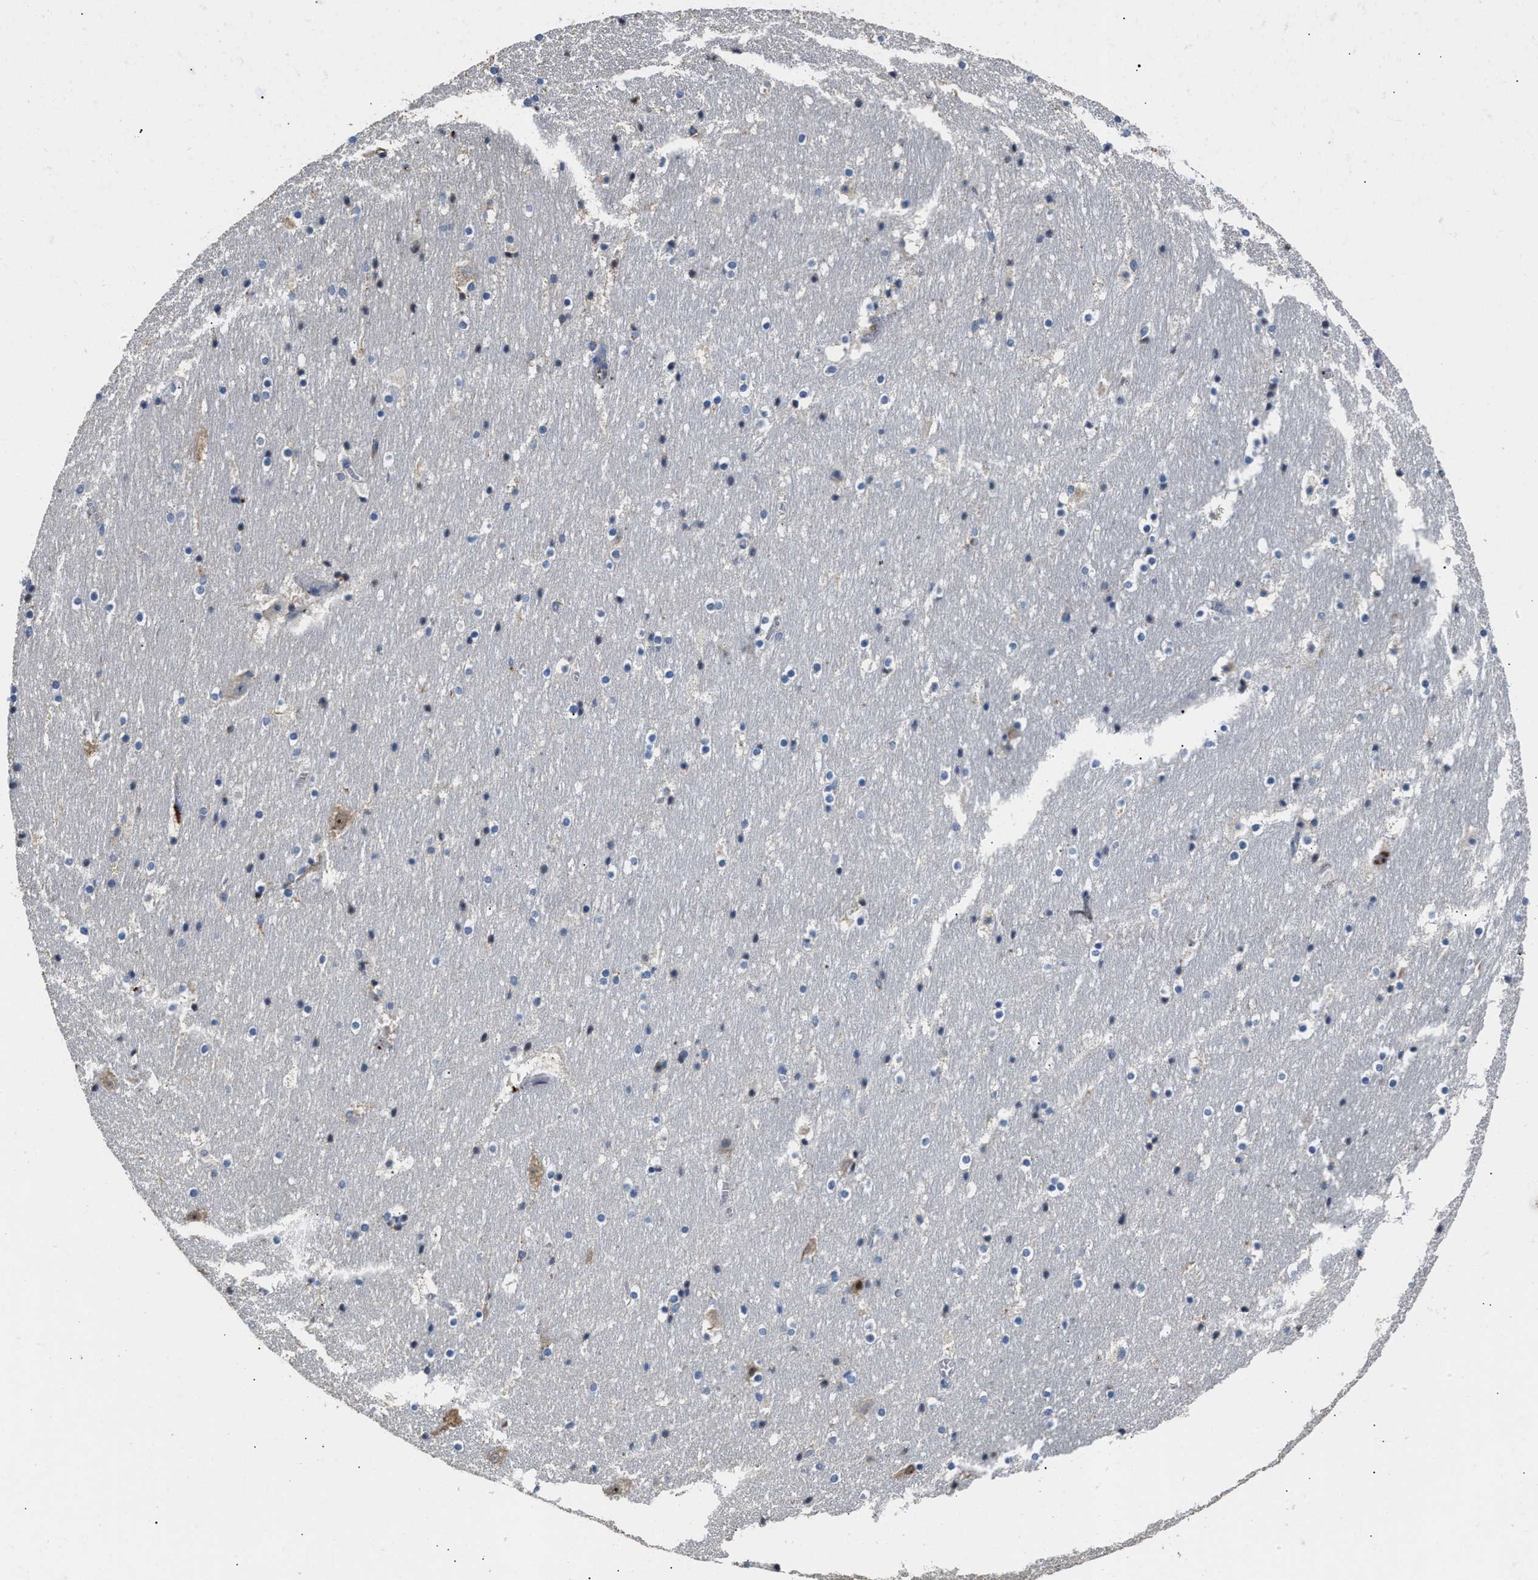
{"staining": {"intensity": "negative", "quantity": "none", "location": "none"}, "tissue": "hippocampus", "cell_type": "Glial cells", "image_type": "normal", "snomed": [{"axis": "morphology", "description": "Normal tissue, NOS"}, {"axis": "topography", "description": "Hippocampus"}], "caption": "High power microscopy micrograph of an immunohistochemistry (IHC) image of normal hippocampus, revealing no significant staining in glial cells.", "gene": "C3", "patient": {"sex": "male", "age": 45}}